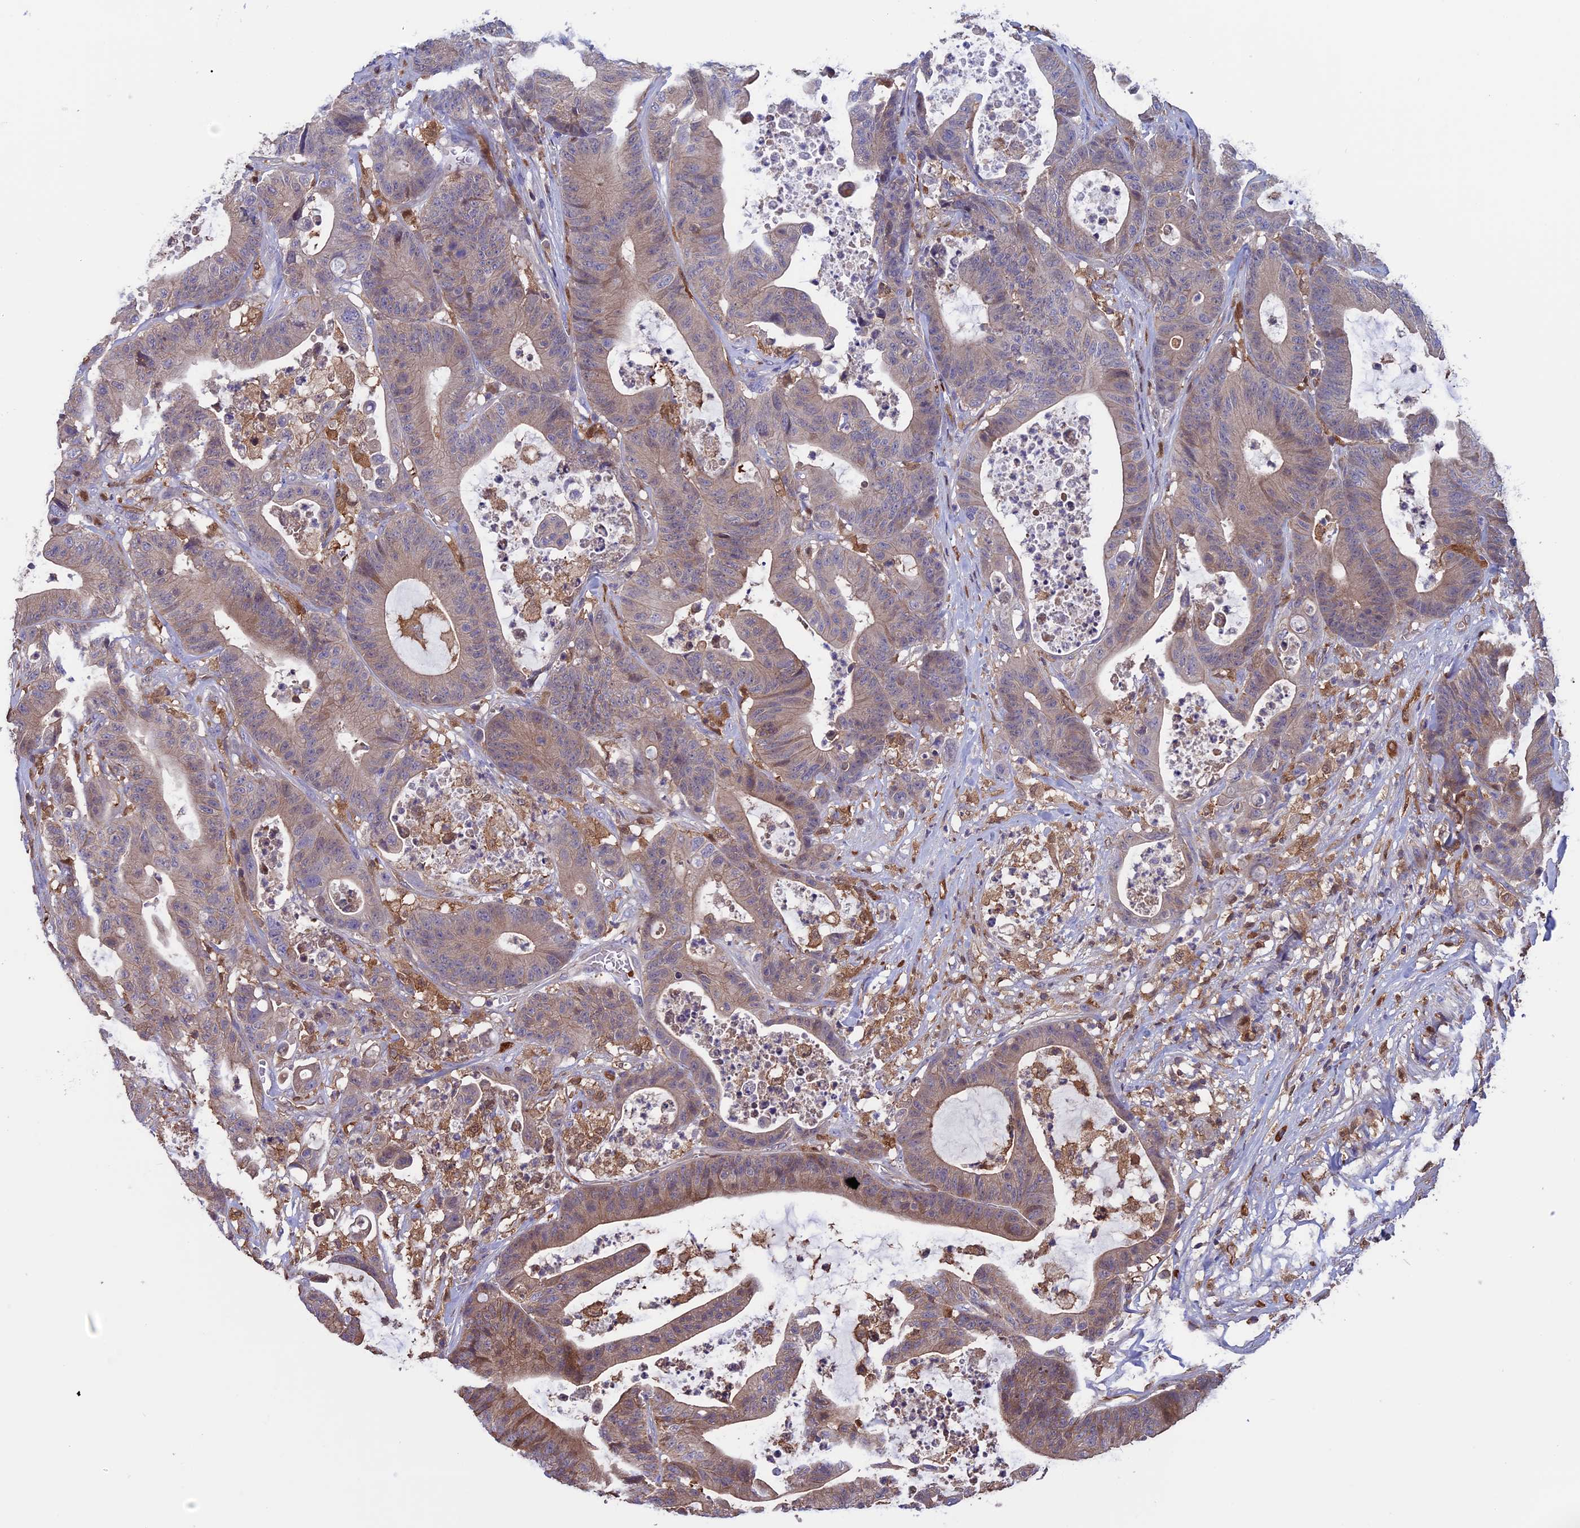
{"staining": {"intensity": "weak", "quantity": "25%-75%", "location": "cytoplasmic/membranous"}, "tissue": "colorectal cancer", "cell_type": "Tumor cells", "image_type": "cancer", "snomed": [{"axis": "morphology", "description": "Adenocarcinoma, NOS"}, {"axis": "topography", "description": "Colon"}], "caption": "Adenocarcinoma (colorectal) stained with a brown dye exhibits weak cytoplasmic/membranous positive staining in about 25%-75% of tumor cells.", "gene": "ARHGAP18", "patient": {"sex": "female", "age": 84}}